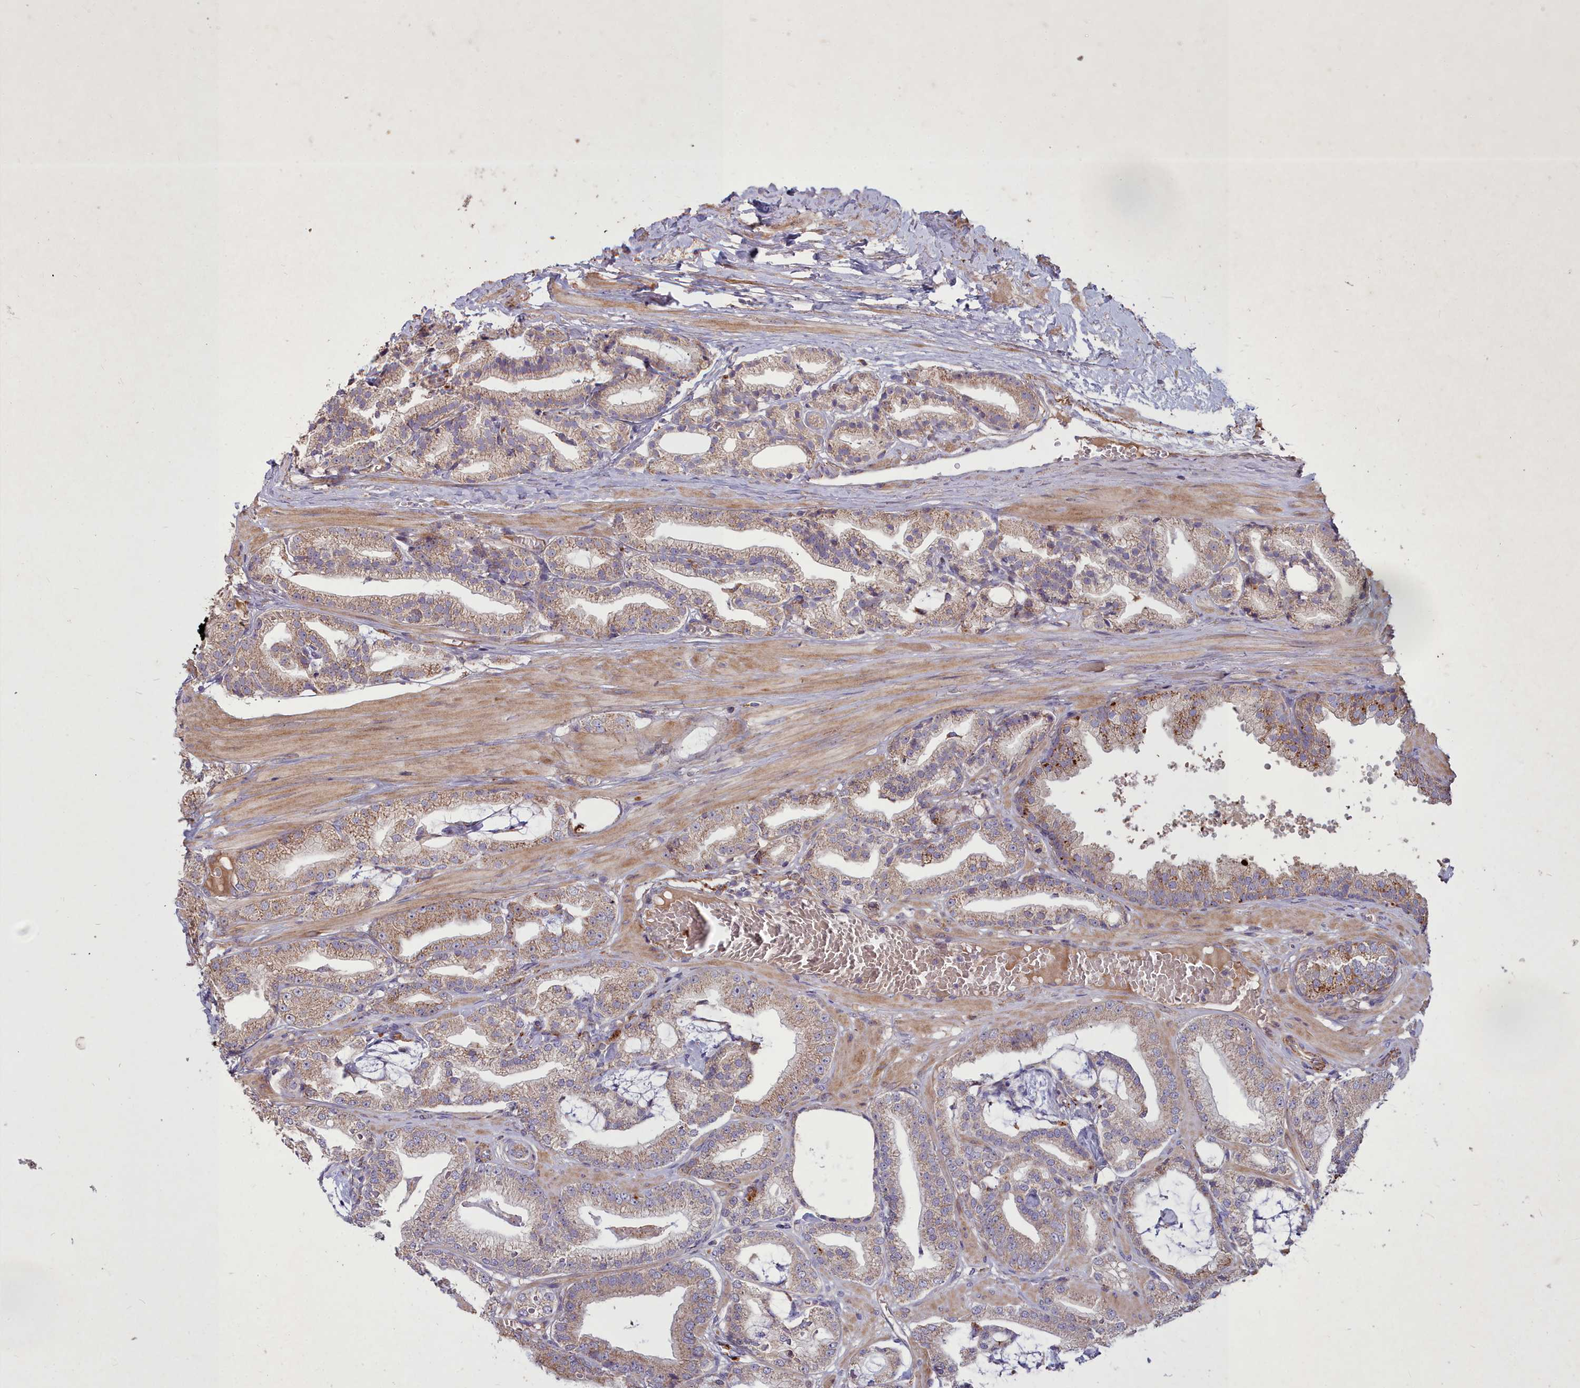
{"staining": {"intensity": "moderate", "quantity": ">75%", "location": "cytoplasmic/membranous"}, "tissue": "prostate cancer", "cell_type": "Tumor cells", "image_type": "cancer", "snomed": [{"axis": "morphology", "description": "Adenocarcinoma, High grade"}, {"axis": "topography", "description": "Prostate"}], "caption": "A high-resolution image shows immunohistochemistry (IHC) staining of adenocarcinoma (high-grade) (prostate), which exhibits moderate cytoplasmic/membranous expression in approximately >75% of tumor cells.", "gene": "COX11", "patient": {"sex": "male", "age": 71}}